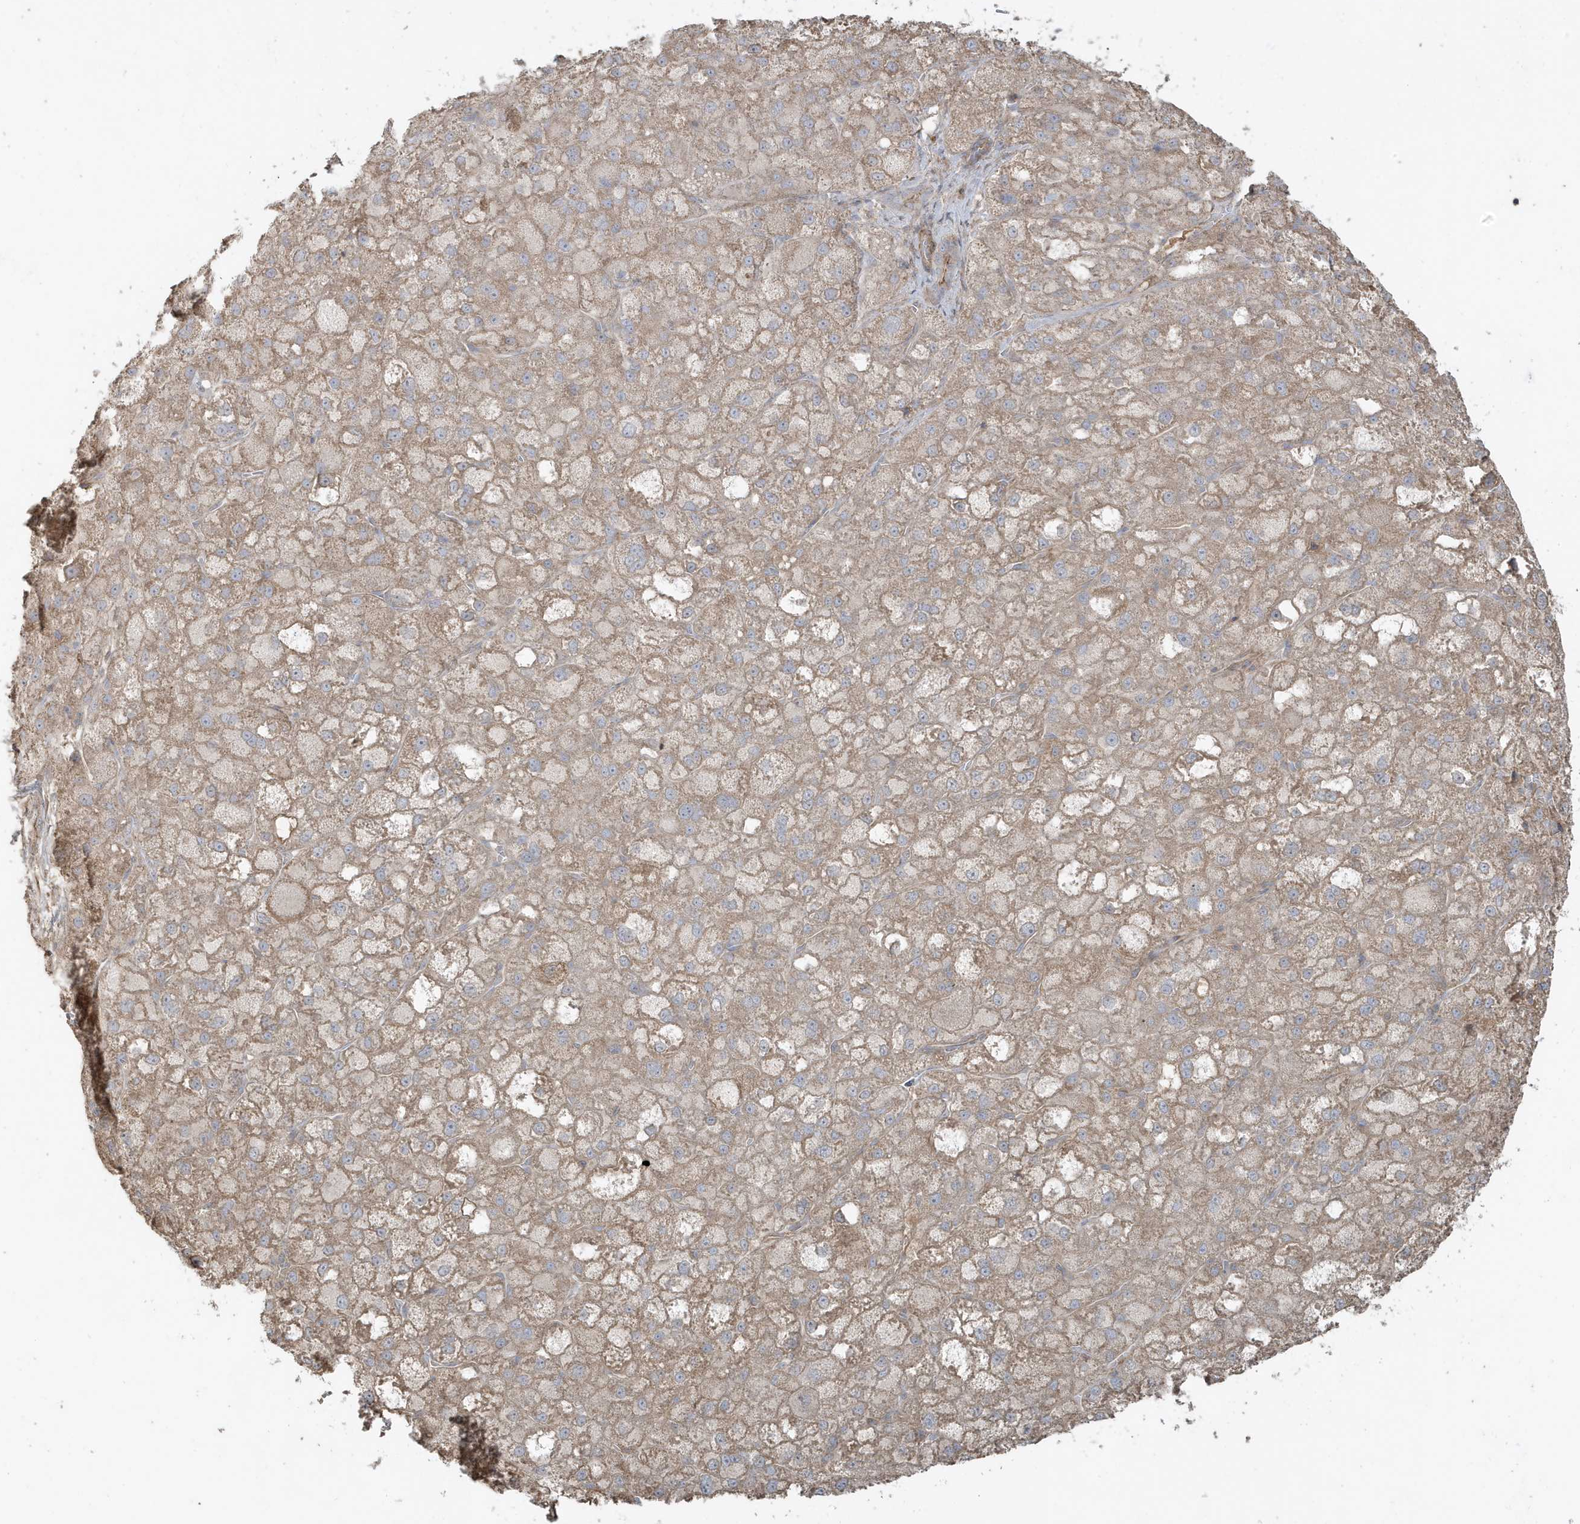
{"staining": {"intensity": "weak", "quantity": ">75%", "location": "cytoplasmic/membranous"}, "tissue": "liver cancer", "cell_type": "Tumor cells", "image_type": "cancer", "snomed": [{"axis": "morphology", "description": "Carcinoma, Hepatocellular, NOS"}, {"axis": "topography", "description": "Liver"}], "caption": "Human liver cancer stained for a protein (brown) demonstrates weak cytoplasmic/membranous positive positivity in about >75% of tumor cells.", "gene": "PRRT3", "patient": {"sex": "male", "age": 57}}